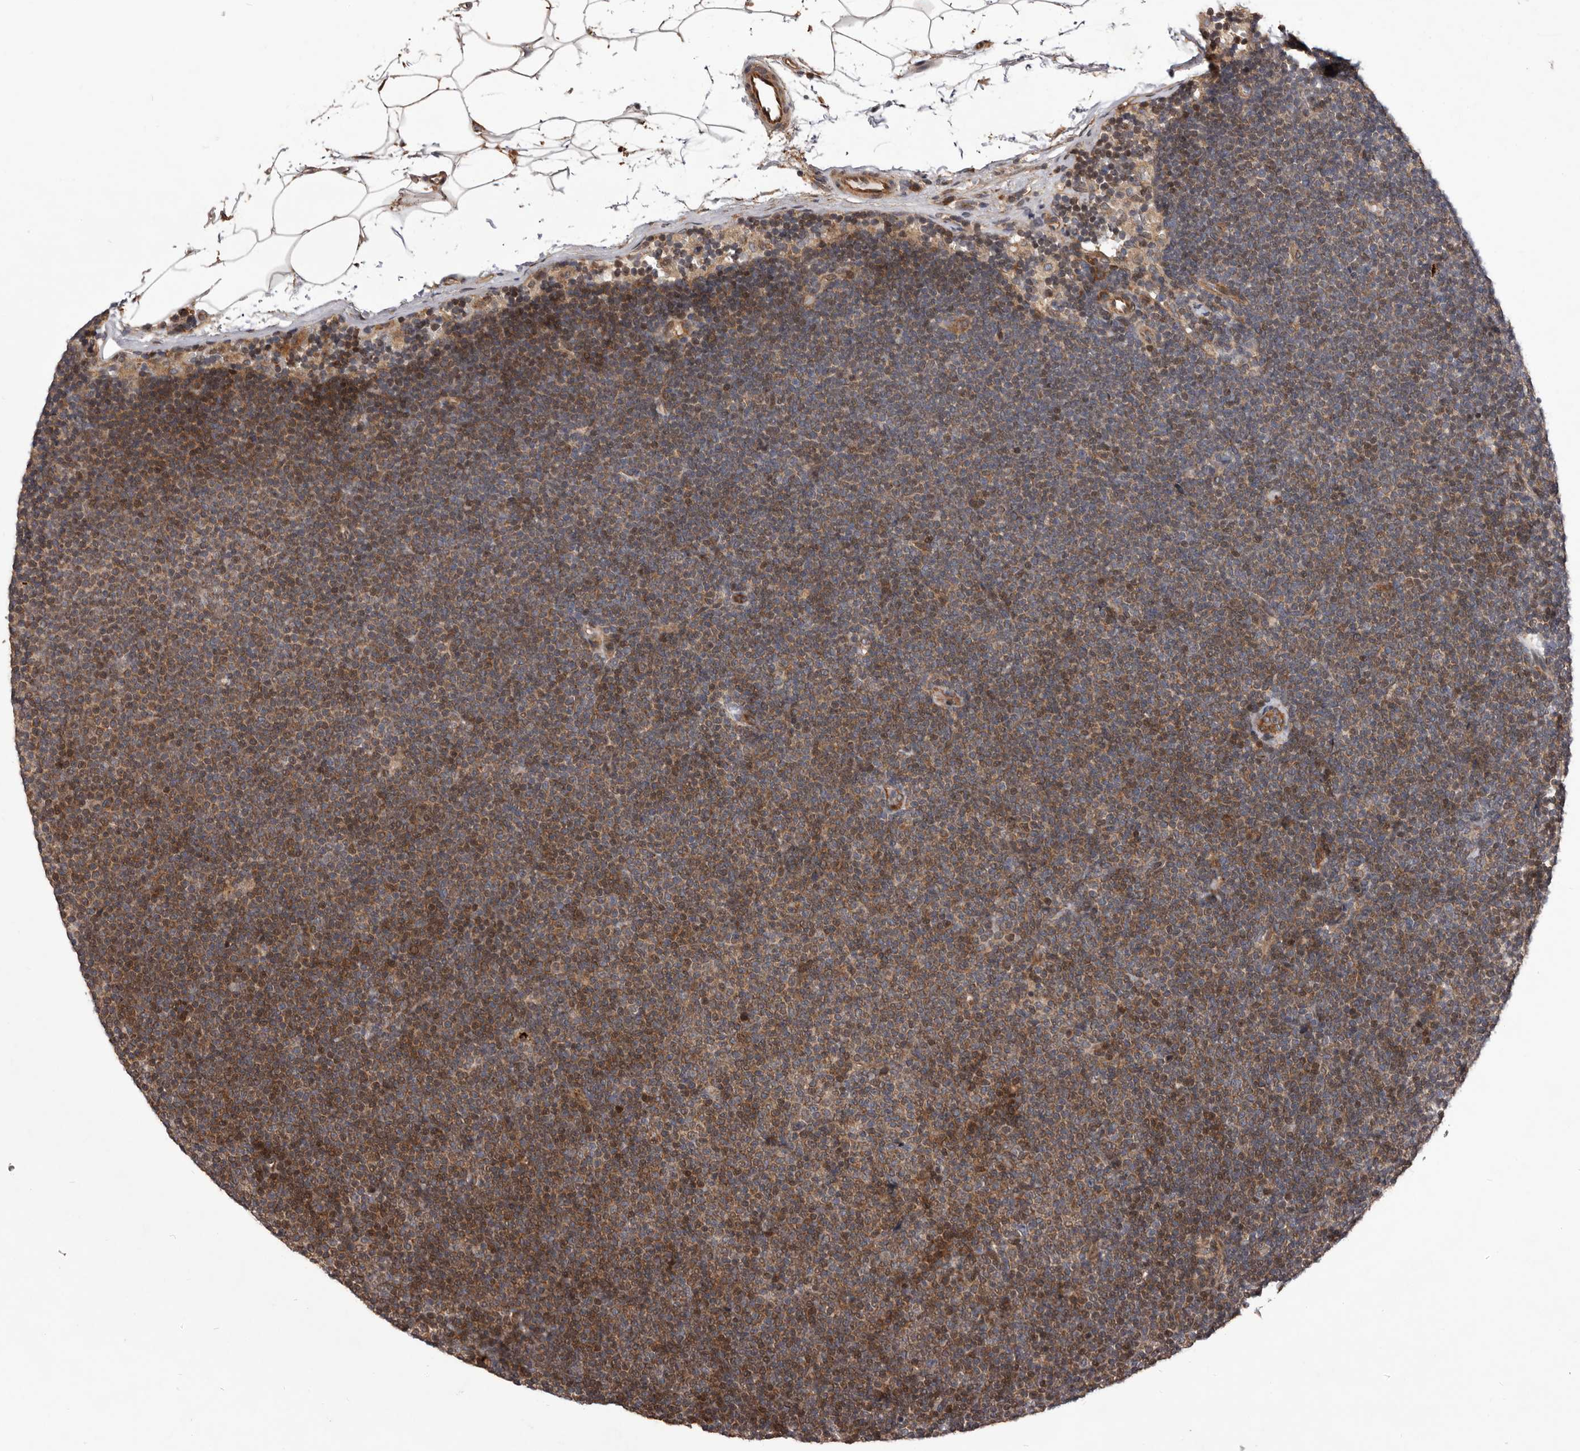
{"staining": {"intensity": "moderate", "quantity": "25%-75%", "location": "cytoplasmic/membranous,nuclear"}, "tissue": "lymphoma", "cell_type": "Tumor cells", "image_type": "cancer", "snomed": [{"axis": "morphology", "description": "Malignant lymphoma, non-Hodgkin's type, Low grade"}, {"axis": "topography", "description": "Lymph node"}], "caption": "The image exhibits immunohistochemical staining of lymphoma. There is moderate cytoplasmic/membranous and nuclear positivity is present in about 25%-75% of tumor cells.", "gene": "GADD45B", "patient": {"sex": "female", "age": 53}}